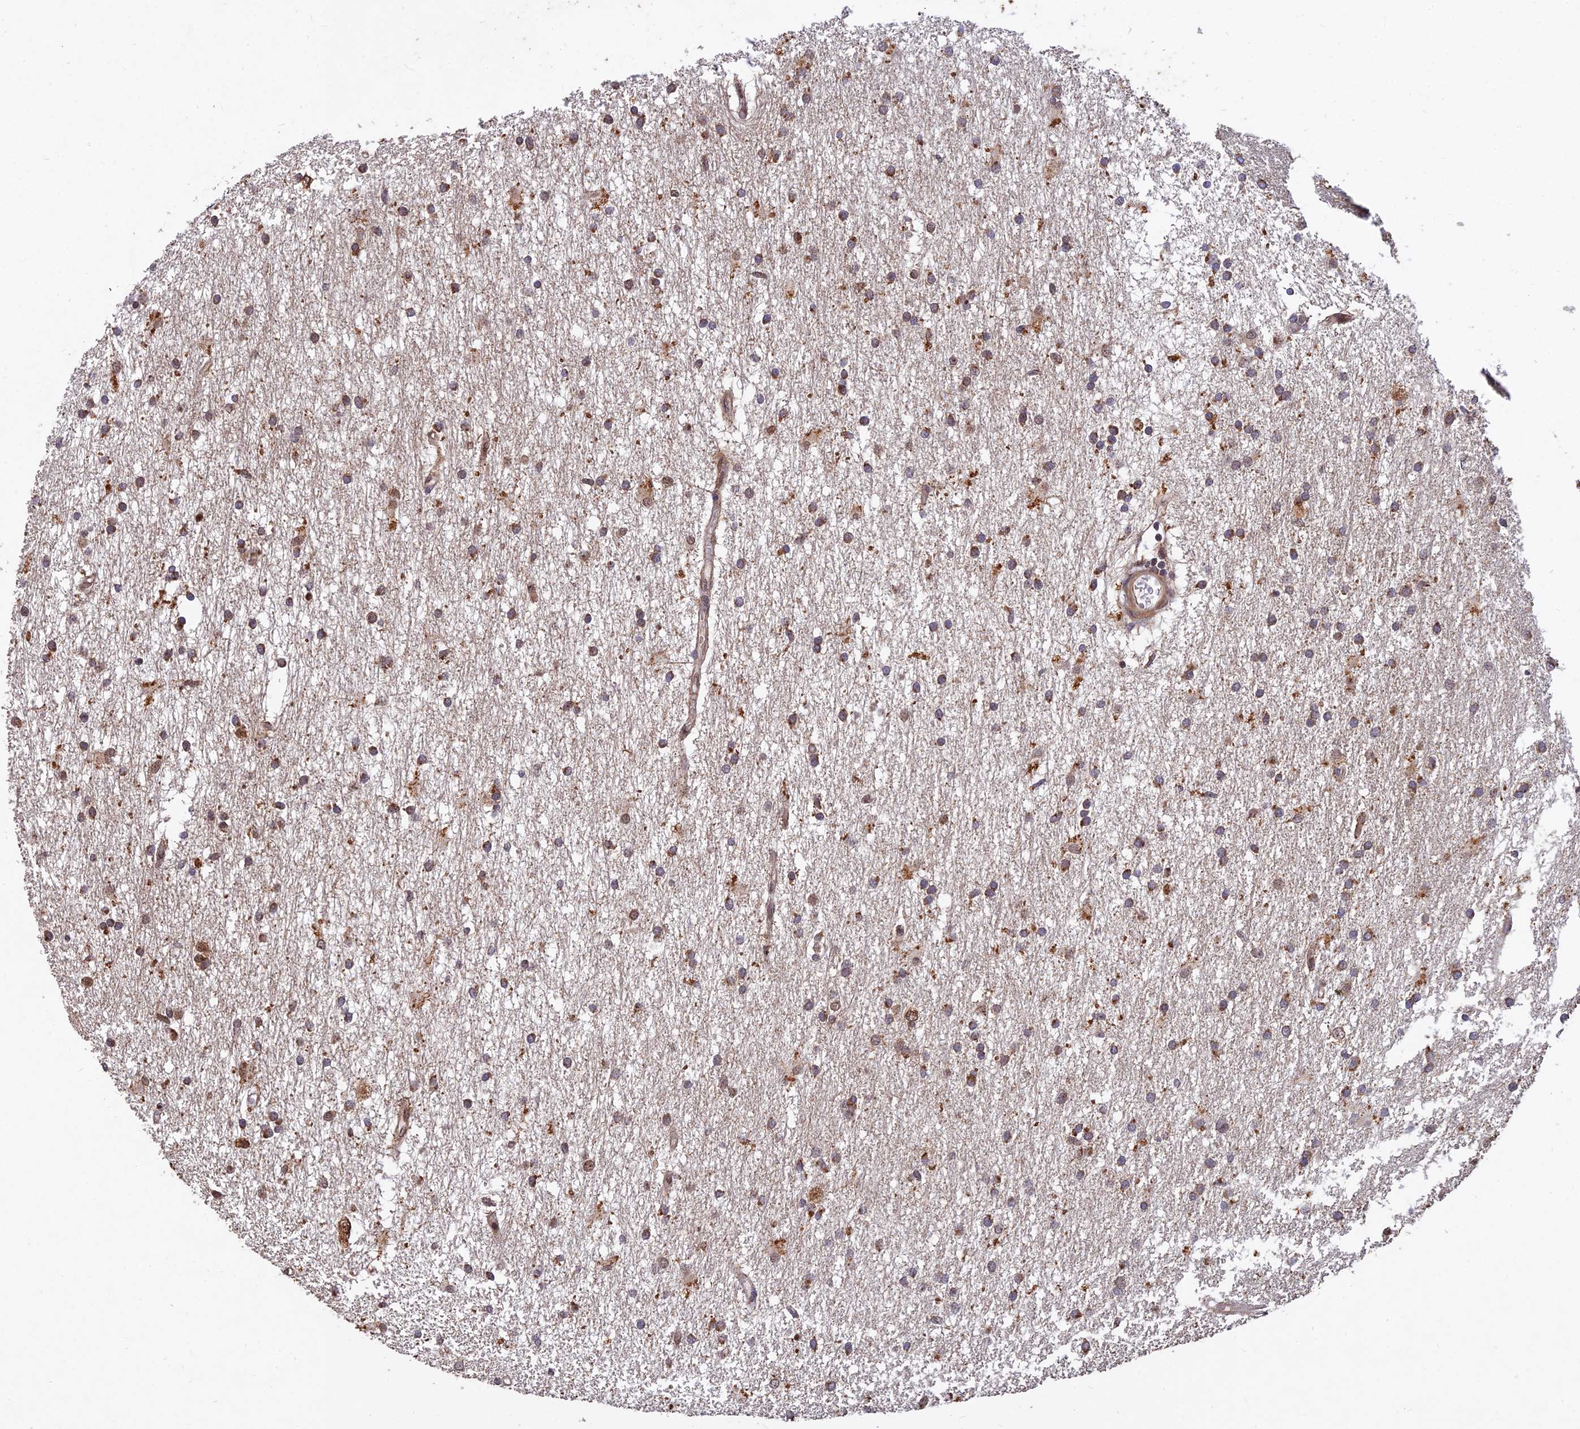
{"staining": {"intensity": "strong", "quantity": "25%-75%", "location": "cytoplasmic/membranous,nuclear"}, "tissue": "glioma", "cell_type": "Tumor cells", "image_type": "cancer", "snomed": [{"axis": "morphology", "description": "Glioma, malignant, High grade"}, {"axis": "topography", "description": "Brain"}], "caption": "High-grade glioma (malignant) stained with DAB IHC exhibits high levels of strong cytoplasmic/membranous and nuclear expression in about 25%-75% of tumor cells.", "gene": "RELCH", "patient": {"sex": "male", "age": 77}}